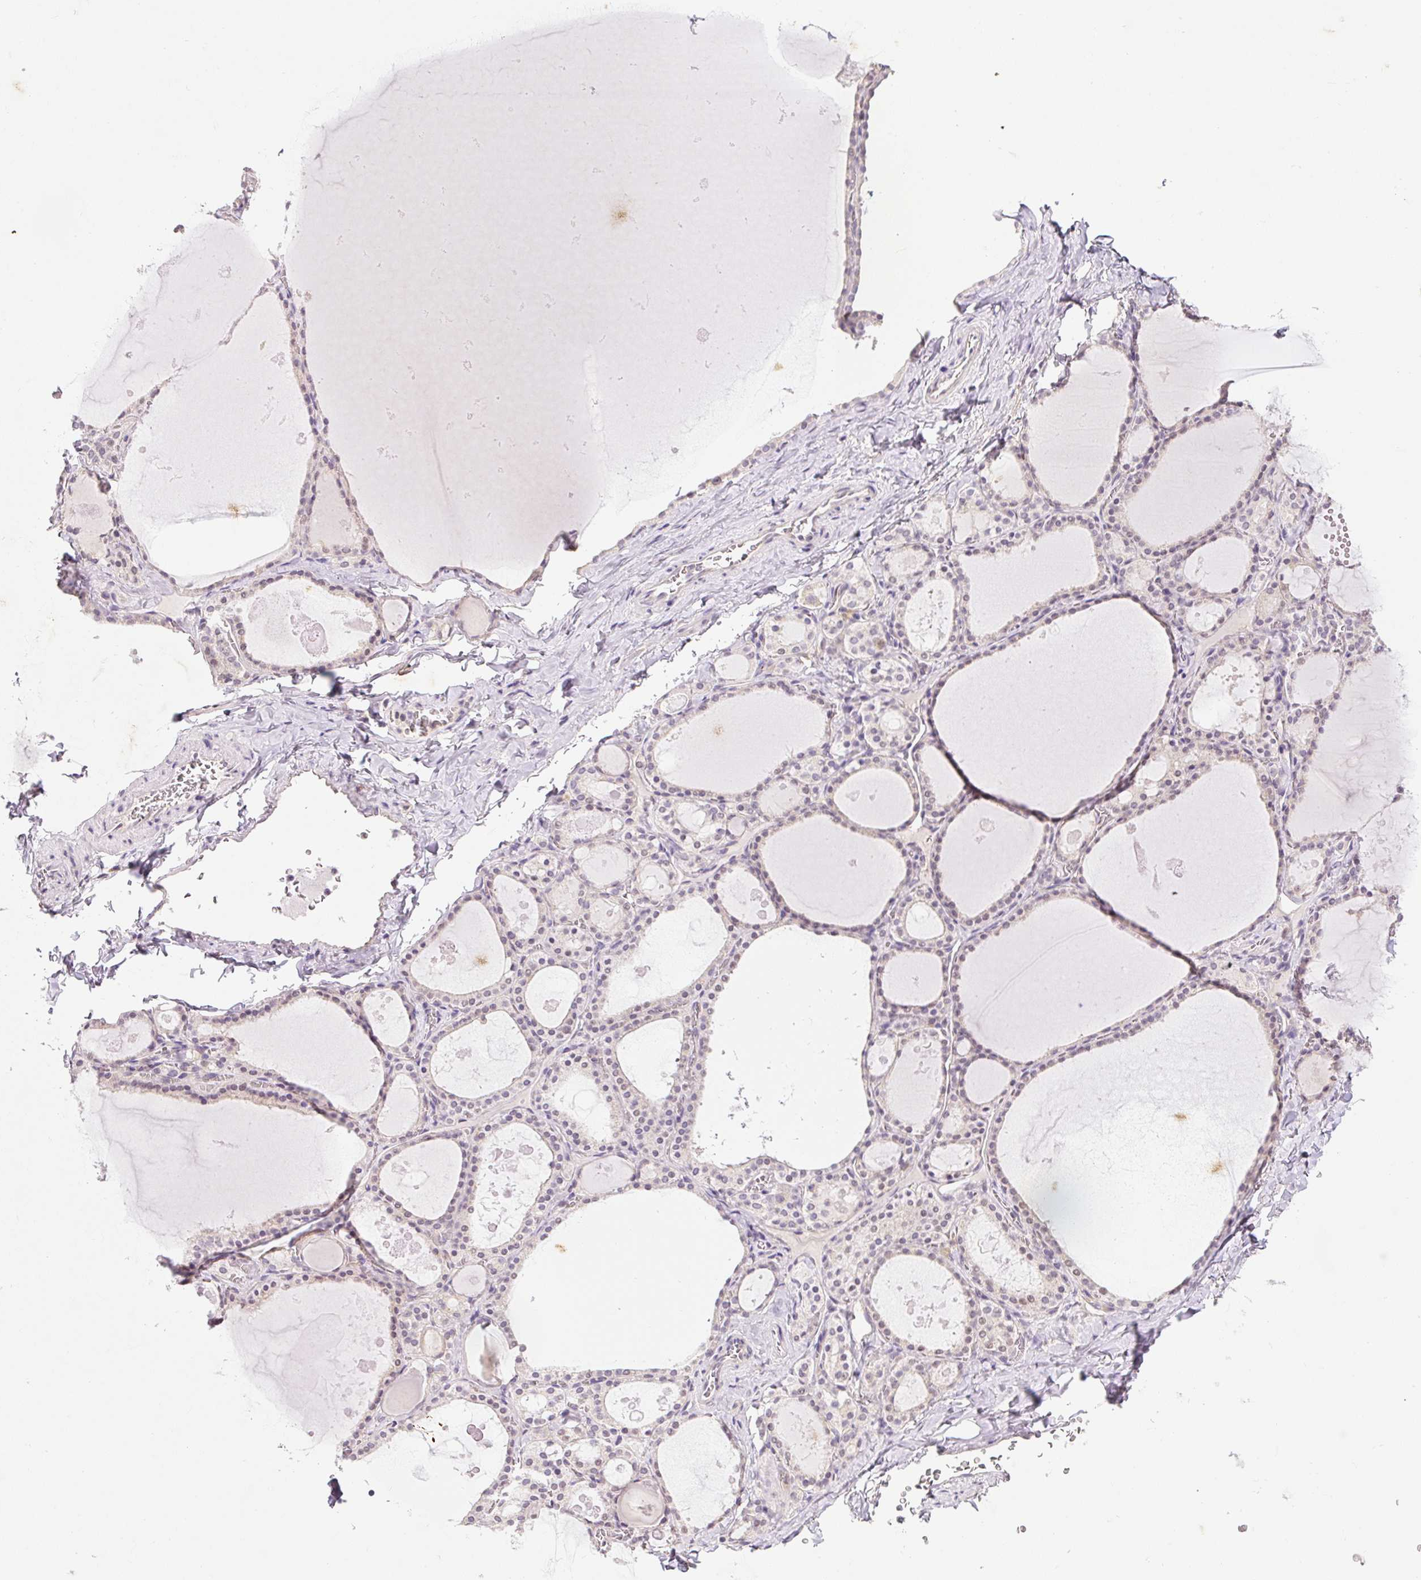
{"staining": {"intensity": "weak", "quantity": "25%-75%", "location": "nuclear"}, "tissue": "thyroid gland", "cell_type": "Glandular cells", "image_type": "normal", "snomed": [{"axis": "morphology", "description": "Normal tissue, NOS"}, {"axis": "topography", "description": "Thyroid gland"}], "caption": "Protein expression analysis of normal human thyroid gland reveals weak nuclear expression in about 25%-75% of glandular cells.", "gene": "RACGAP1", "patient": {"sex": "male", "age": 56}}